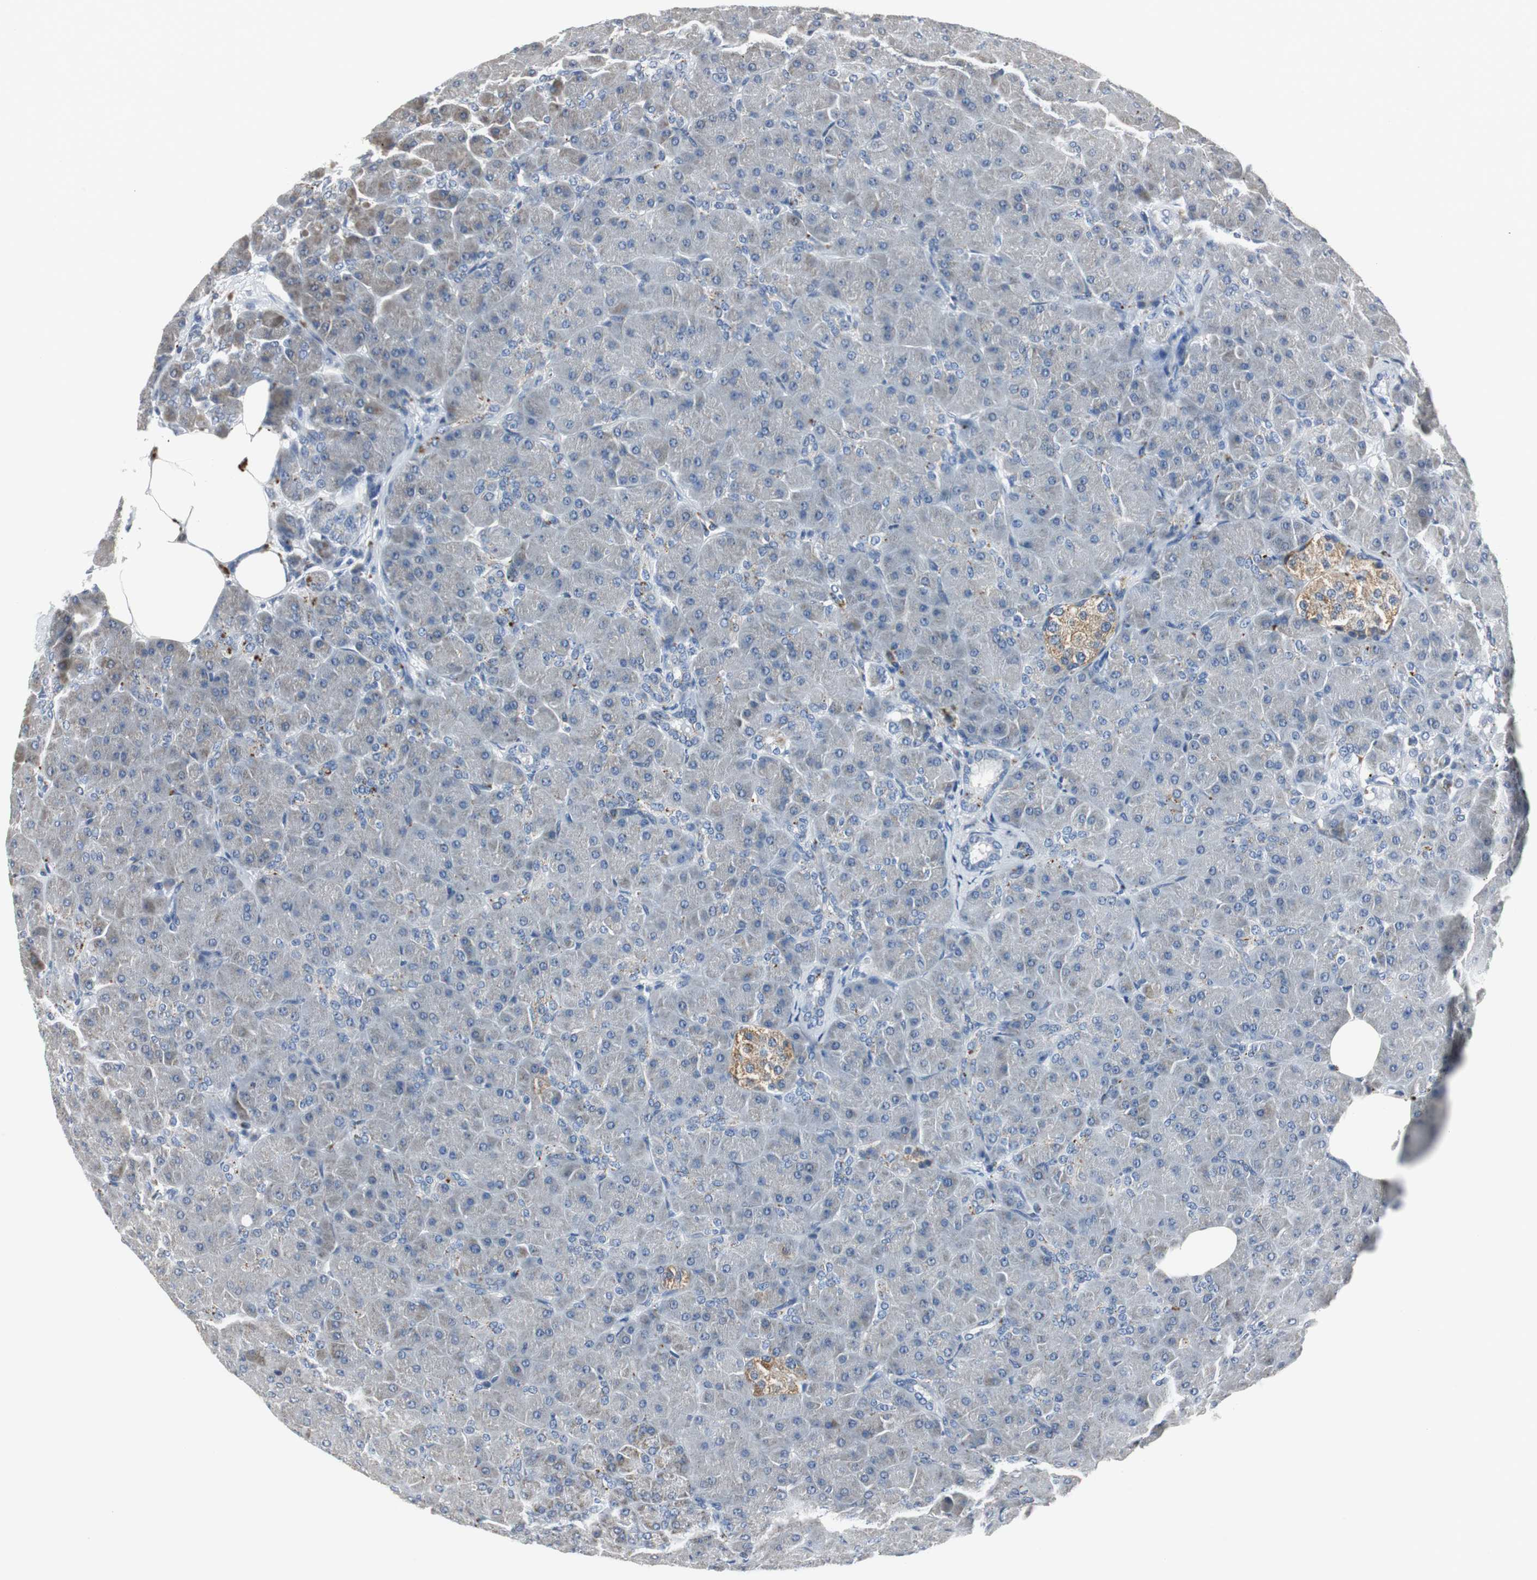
{"staining": {"intensity": "weak", "quantity": "<25%", "location": "cytoplasmic/membranous"}, "tissue": "pancreas", "cell_type": "Exocrine glandular cells", "image_type": "normal", "snomed": [{"axis": "morphology", "description": "Normal tissue, NOS"}, {"axis": "topography", "description": "Pancreas"}], "caption": "The immunohistochemistry image has no significant positivity in exocrine glandular cells of pancreas. The staining is performed using DAB (3,3'-diaminobenzidine) brown chromogen with nuclei counter-stained in using hematoxylin.", "gene": "NLGN1", "patient": {"sex": "male", "age": 66}}